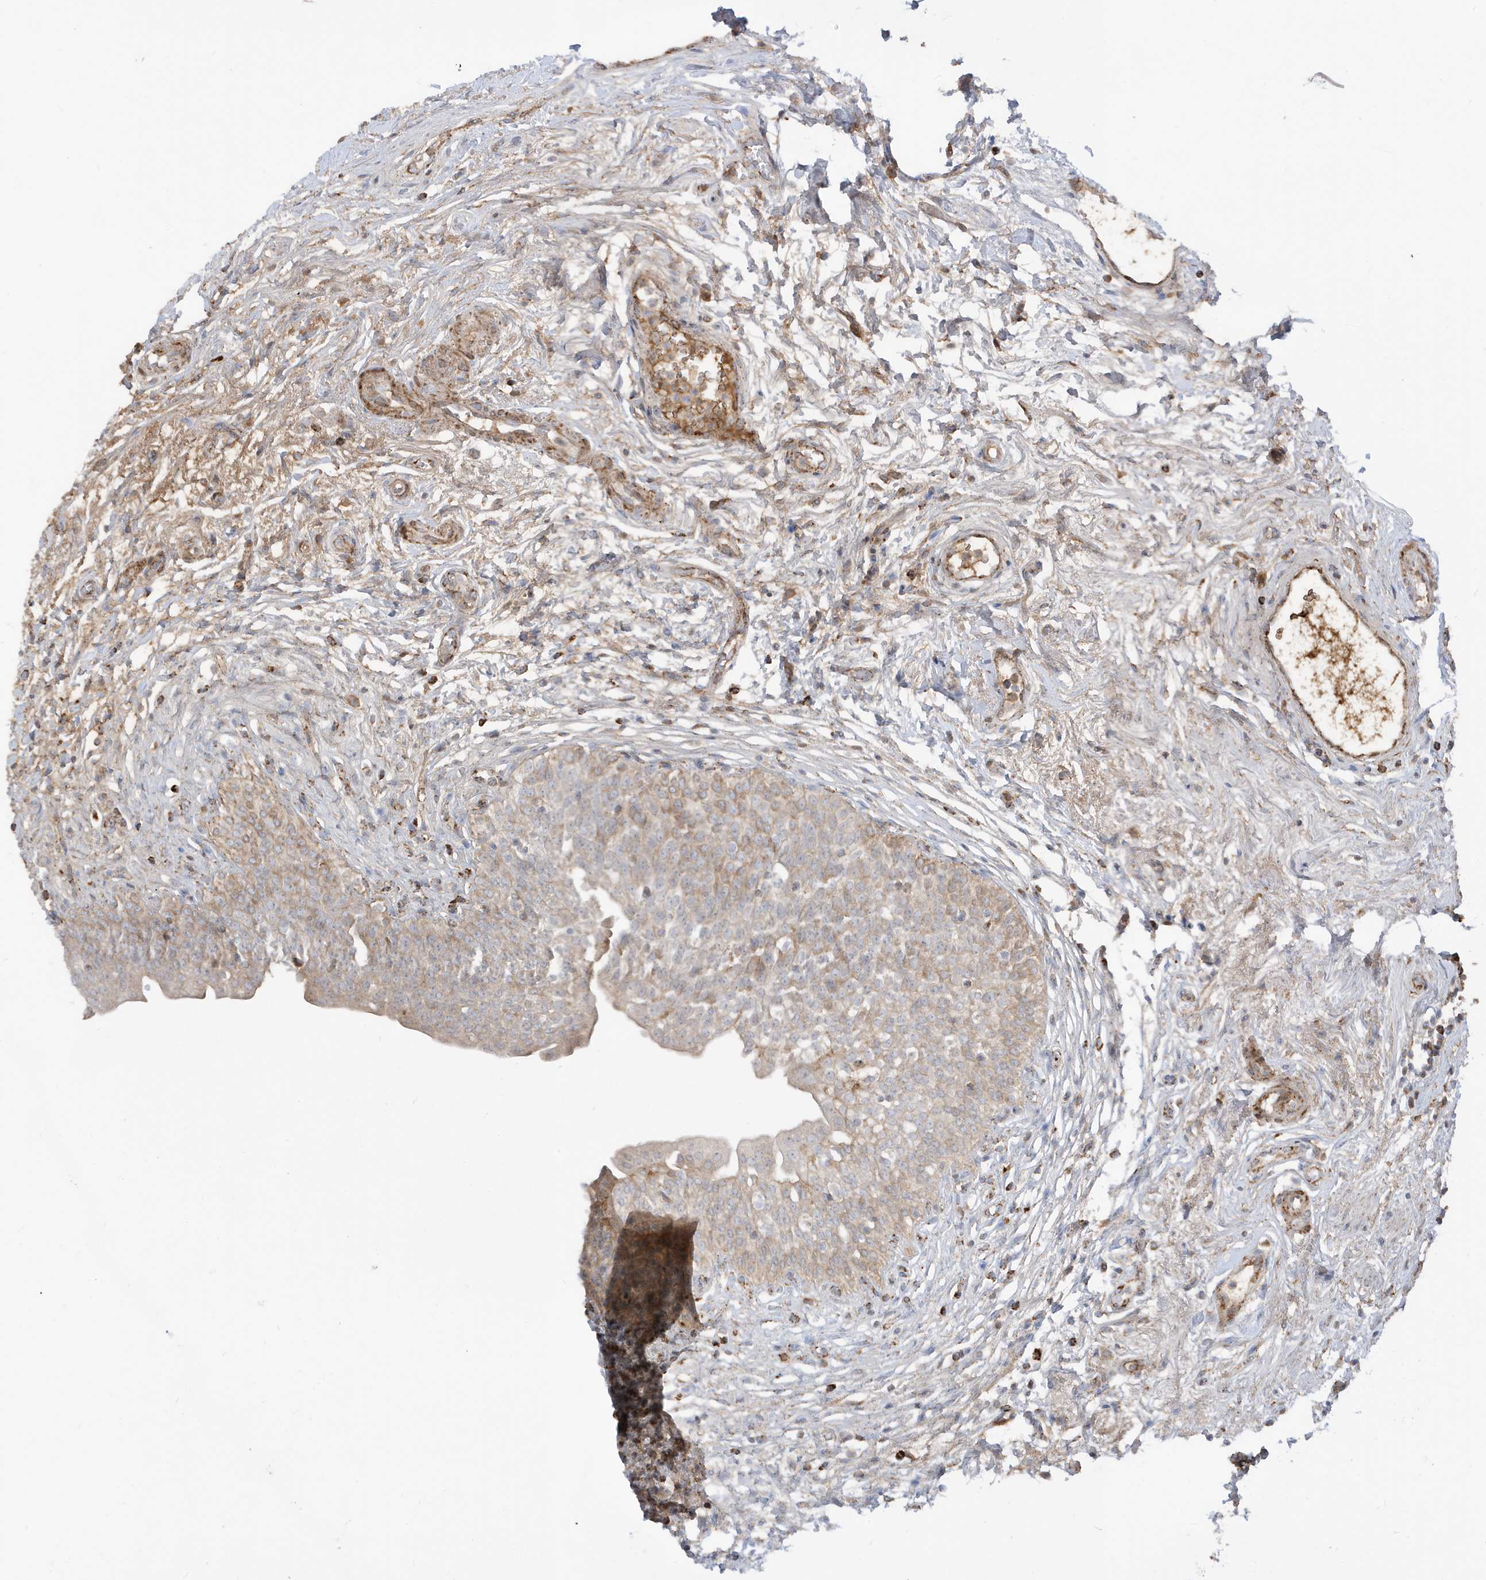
{"staining": {"intensity": "weak", "quantity": "25%-75%", "location": "cytoplasmic/membranous"}, "tissue": "urinary bladder", "cell_type": "Urothelial cells", "image_type": "normal", "snomed": [{"axis": "morphology", "description": "Normal tissue, NOS"}, {"axis": "topography", "description": "Urinary bladder"}], "caption": "Protein positivity by immunohistochemistry (IHC) exhibits weak cytoplasmic/membranous staining in approximately 25%-75% of urothelial cells in normal urinary bladder. (DAB = brown stain, brightfield microscopy at high magnification).", "gene": "IFT57", "patient": {"sex": "male", "age": 83}}